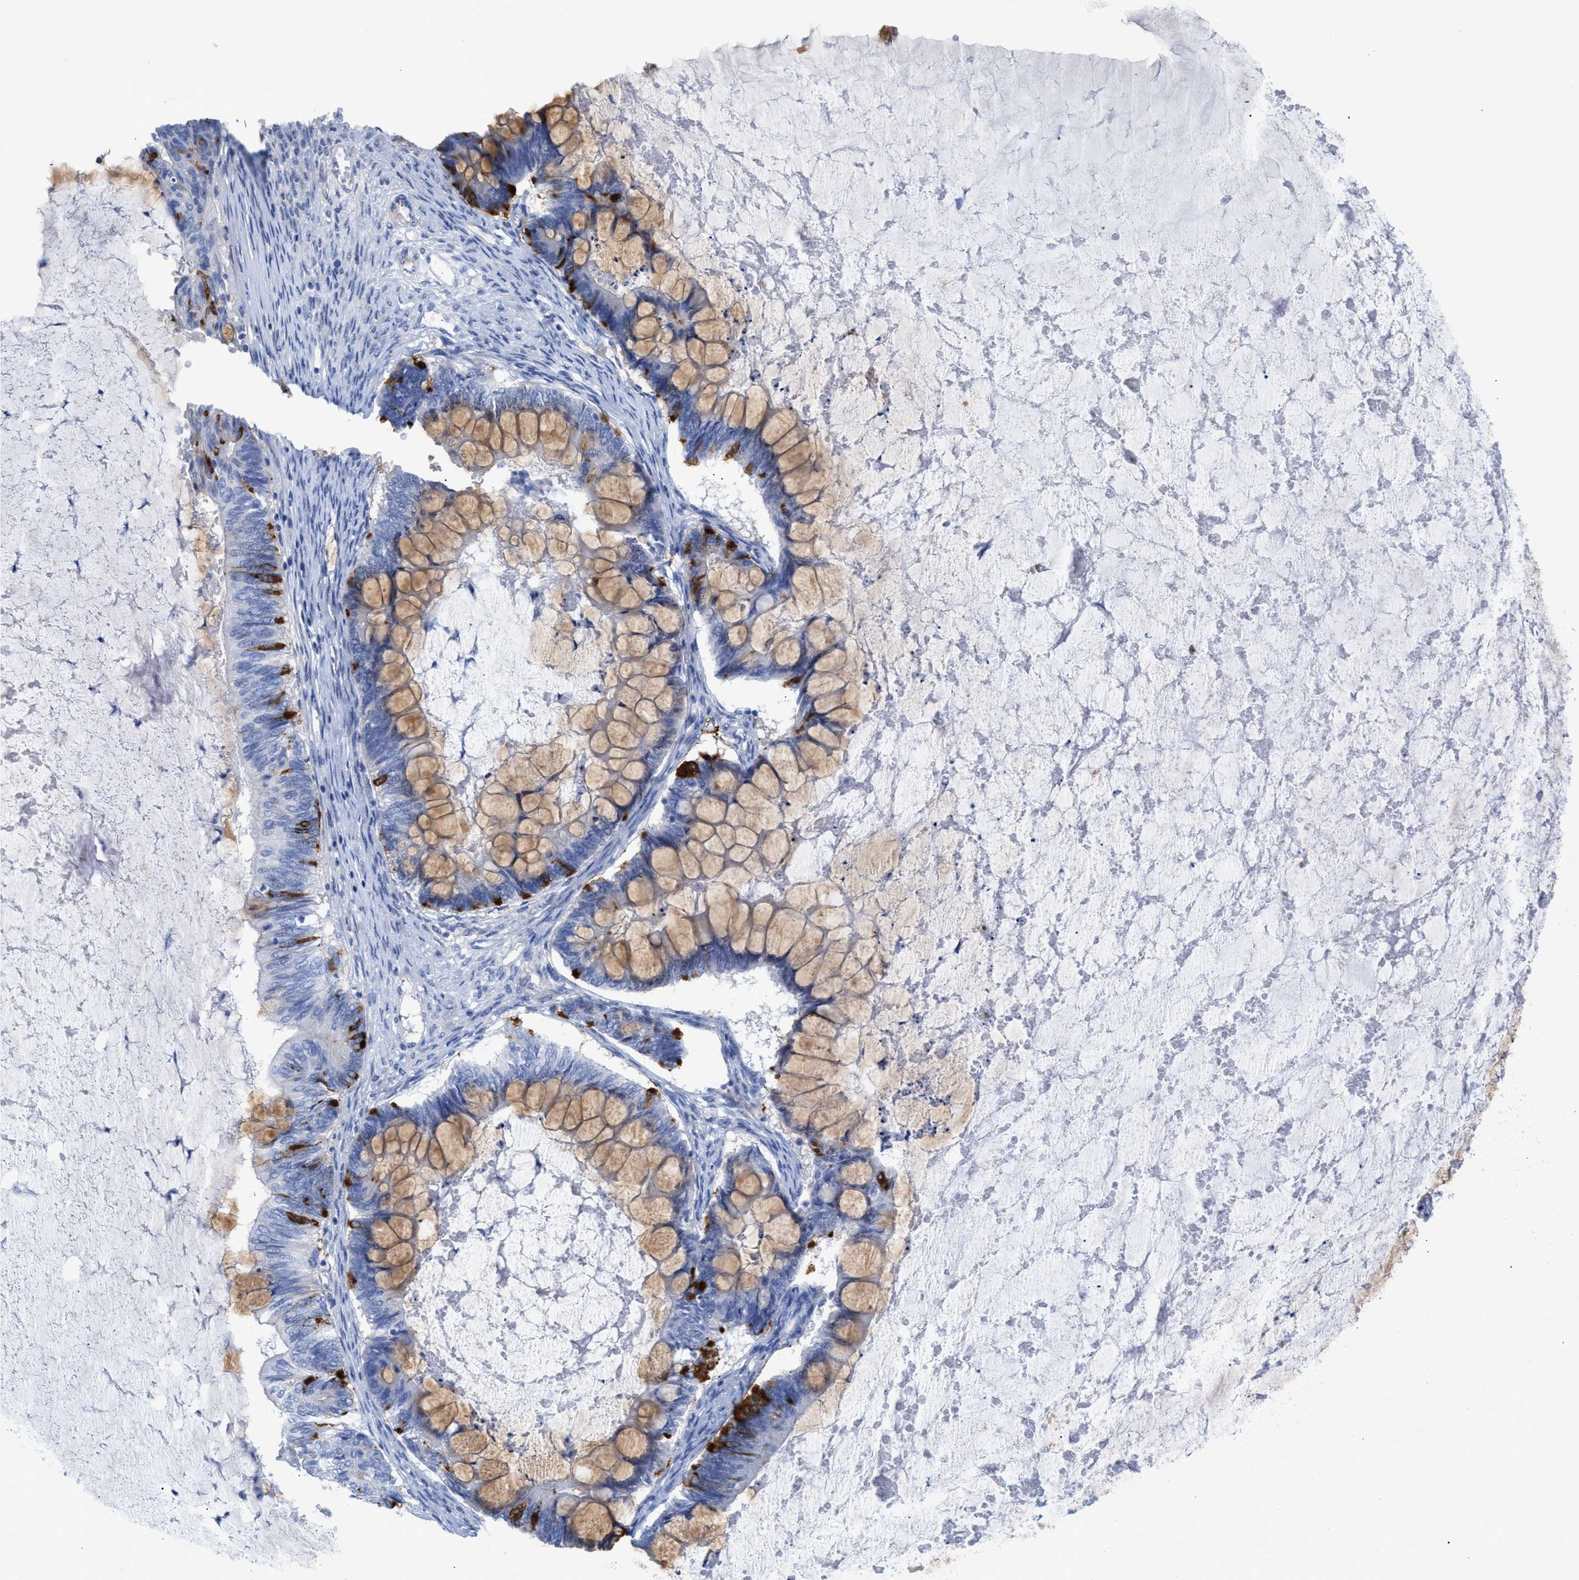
{"staining": {"intensity": "weak", "quantity": ">75%", "location": "cytoplasmic/membranous"}, "tissue": "ovarian cancer", "cell_type": "Tumor cells", "image_type": "cancer", "snomed": [{"axis": "morphology", "description": "Cystadenocarcinoma, mucinous, NOS"}, {"axis": "topography", "description": "Ovary"}], "caption": "Weak cytoplasmic/membranous positivity for a protein is identified in about >75% of tumor cells of mucinous cystadenocarcinoma (ovarian) using IHC.", "gene": "ANKFN1", "patient": {"sex": "female", "age": 61}}